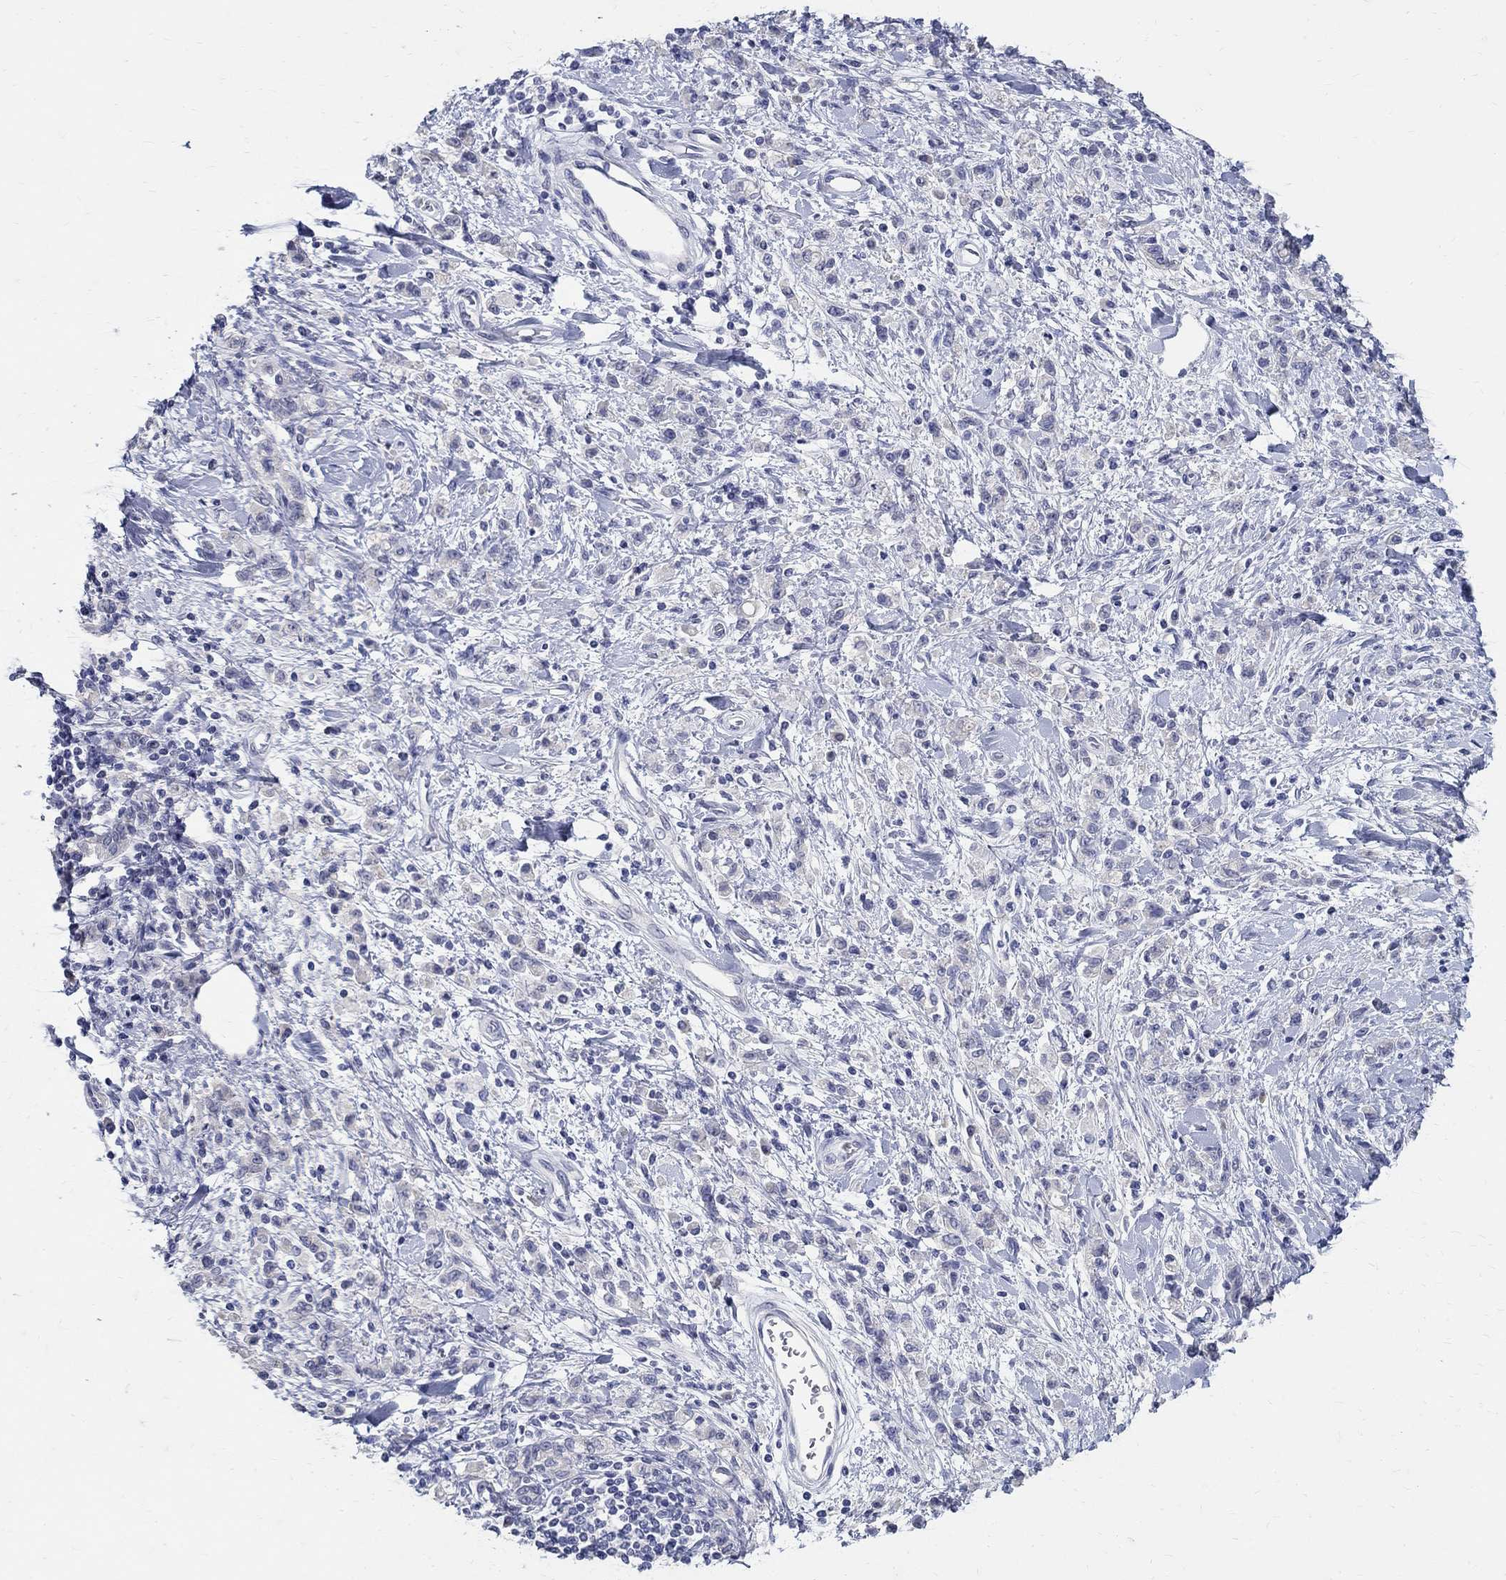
{"staining": {"intensity": "negative", "quantity": "none", "location": "none"}, "tissue": "stomach cancer", "cell_type": "Tumor cells", "image_type": "cancer", "snomed": [{"axis": "morphology", "description": "Adenocarcinoma, NOS"}, {"axis": "topography", "description": "Stomach"}], "caption": "Tumor cells show no significant positivity in stomach cancer. The staining is performed using DAB (3,3'-diaminobenzidine) brown chromogen with nuclei counter-stained in using hematoxylin.", "gene": "SOX2", "patient": {"sex": "male", "age": 77}}